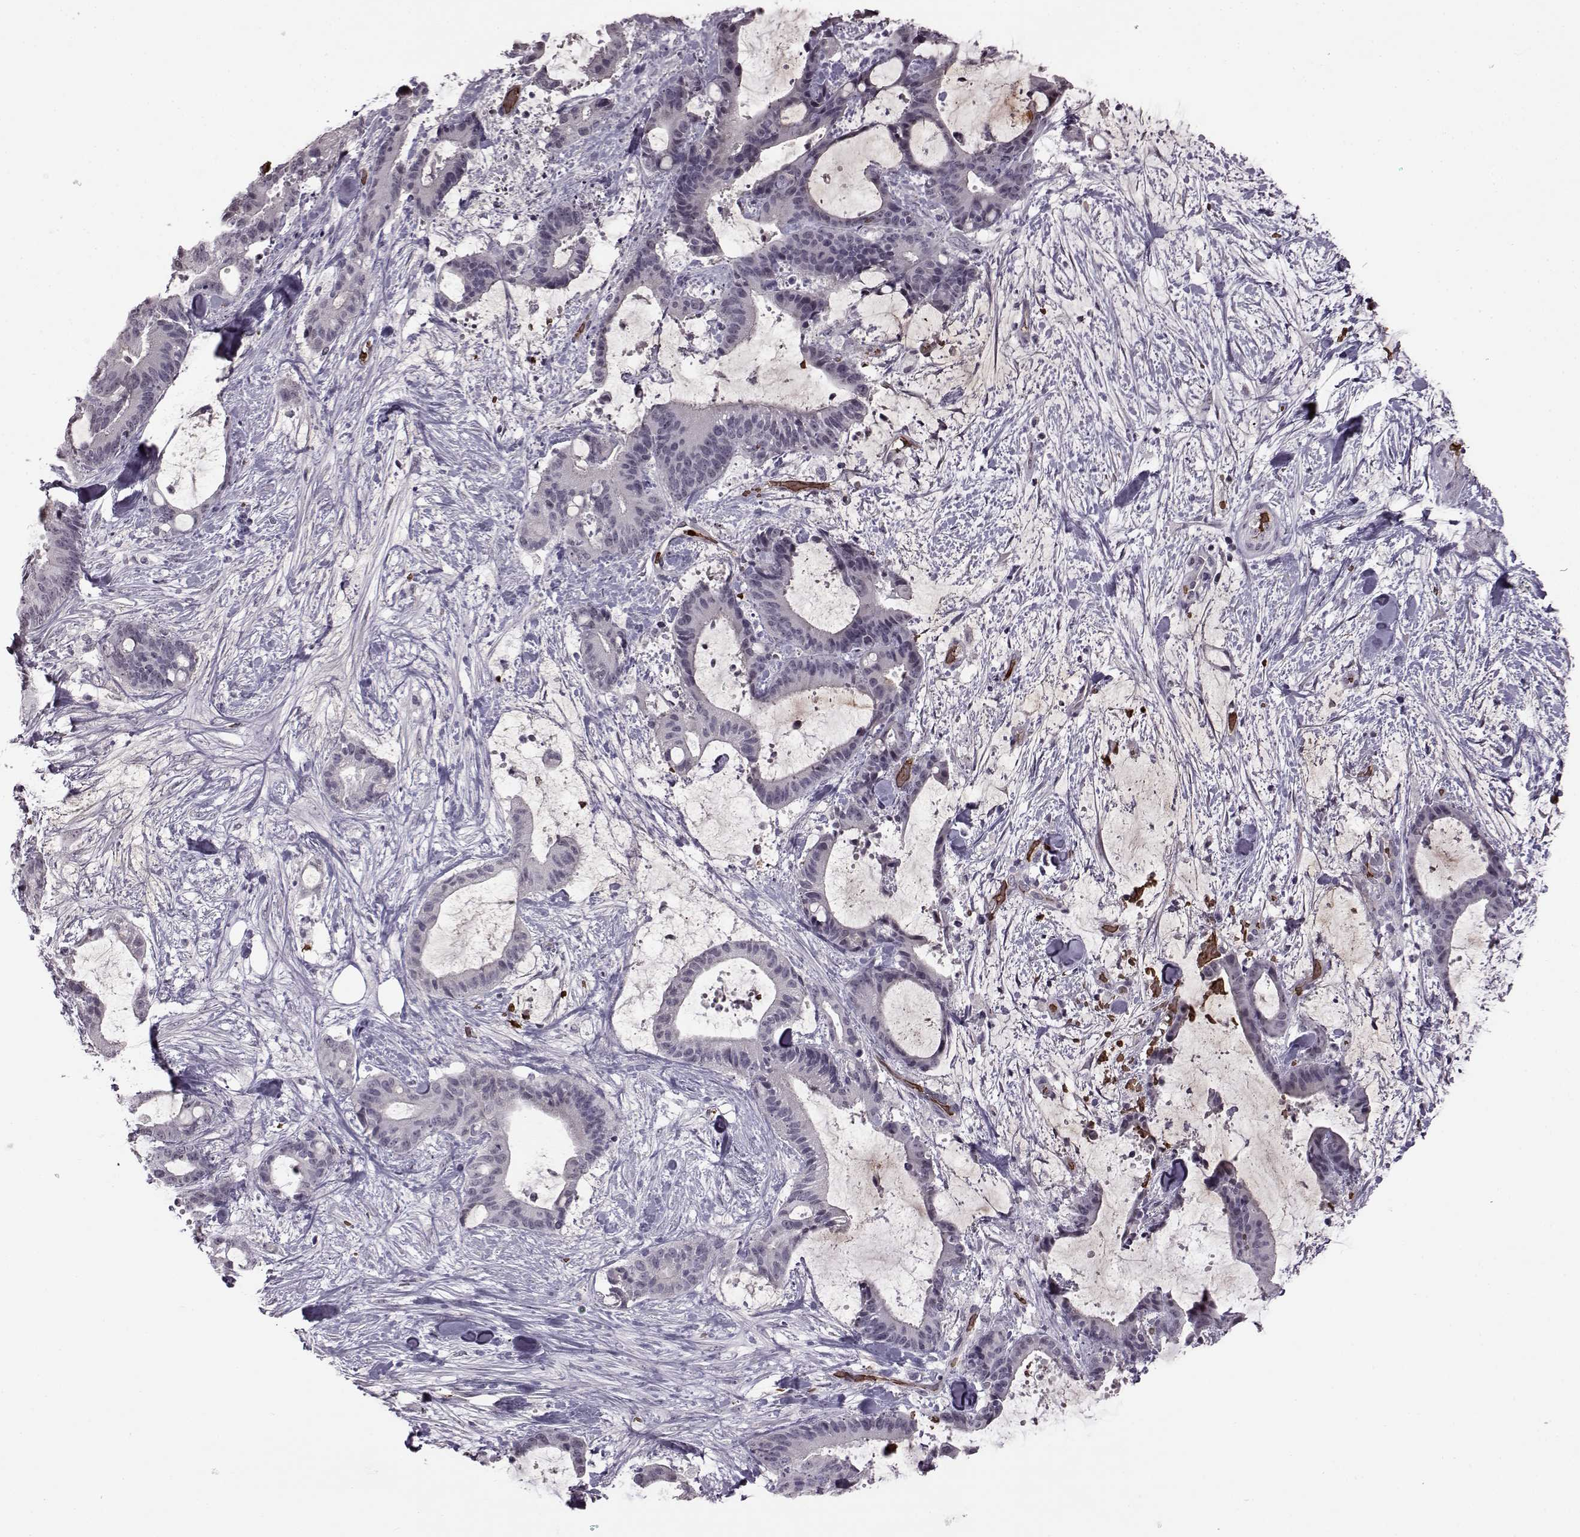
{"staining": {"intensity": "negative", "quantity": "none", "location": "none"}, "tissue": "liver cancer", "cell_type": "Tumor cells", "image_type": "cancer", "snomed": [{"axis": "morphology", "description": "Cholangiocarcinoma"}, {"axis": "topography", "description": "Liver"}], "caption": "IHC histopathology image of neoplastic tissue: liver cancer (cholangiocarcinoma) stained with DAB (3,3'-diaminobenzidine) demonstrates no significant protein staining in tumor cells.", "gene": "PROP1", "patient": {"sex": "female", "age": 73}}